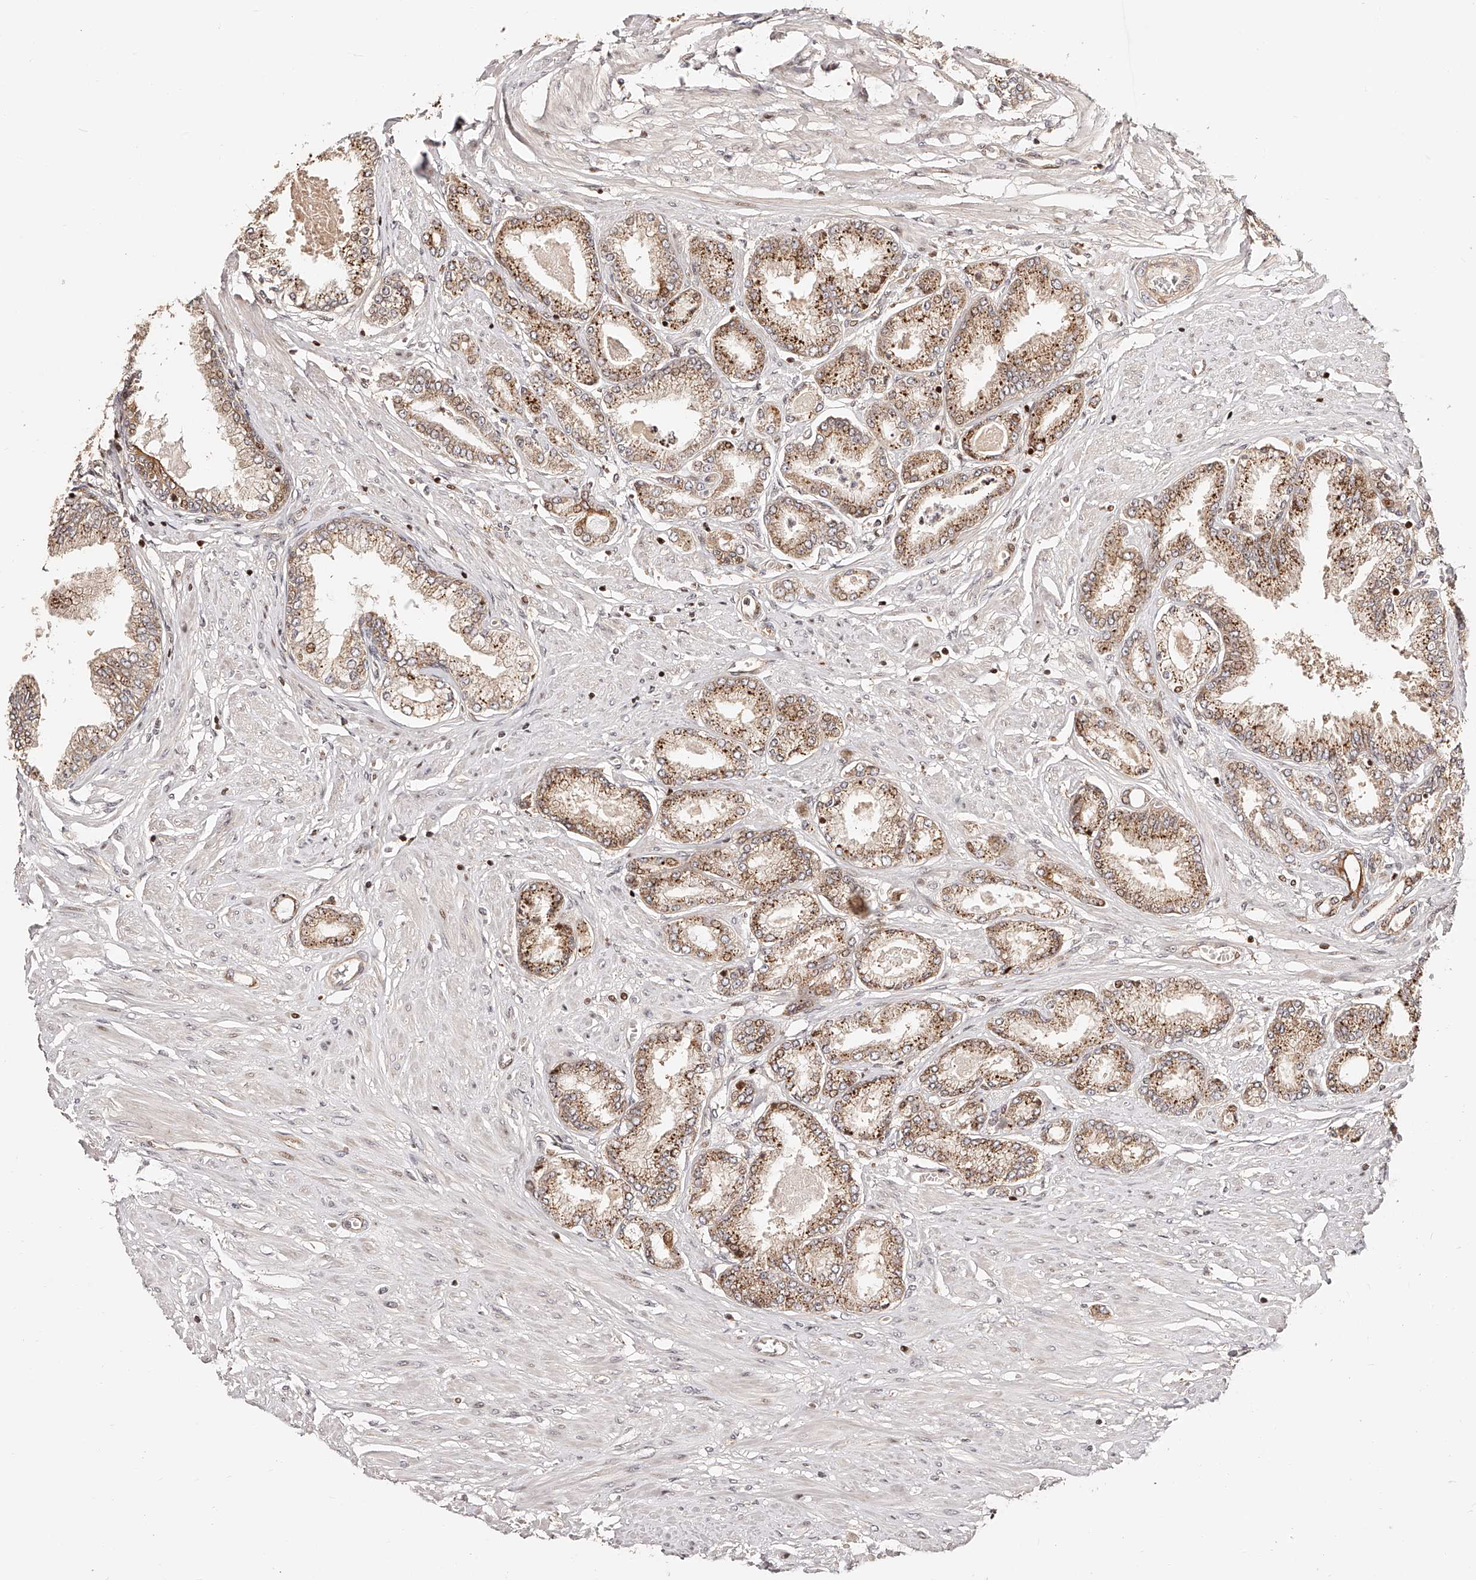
{"staining": {"intensity": "moderate", "quantity": ">75%", "location": "cytoplasmic/membranous"}, "tissue": "prostate cancer", "cell_type": "Tumor cells", "image_type": "cancer", "snomed": [{"axis": "morphology", "description": "Adenocarcinoma, Low grade"}, {"axis": "topography", "description": "Prostate"}], "caption": "DAB immunohistochemical staining of human prostate cancer (adenocarcinoma (low-grade)) shows moderate cytoplasmic/membranous protein expression in about >75% of tumor cells.", "gene": "PFDN2", "patient": {"sex": "male", "age": 63}}